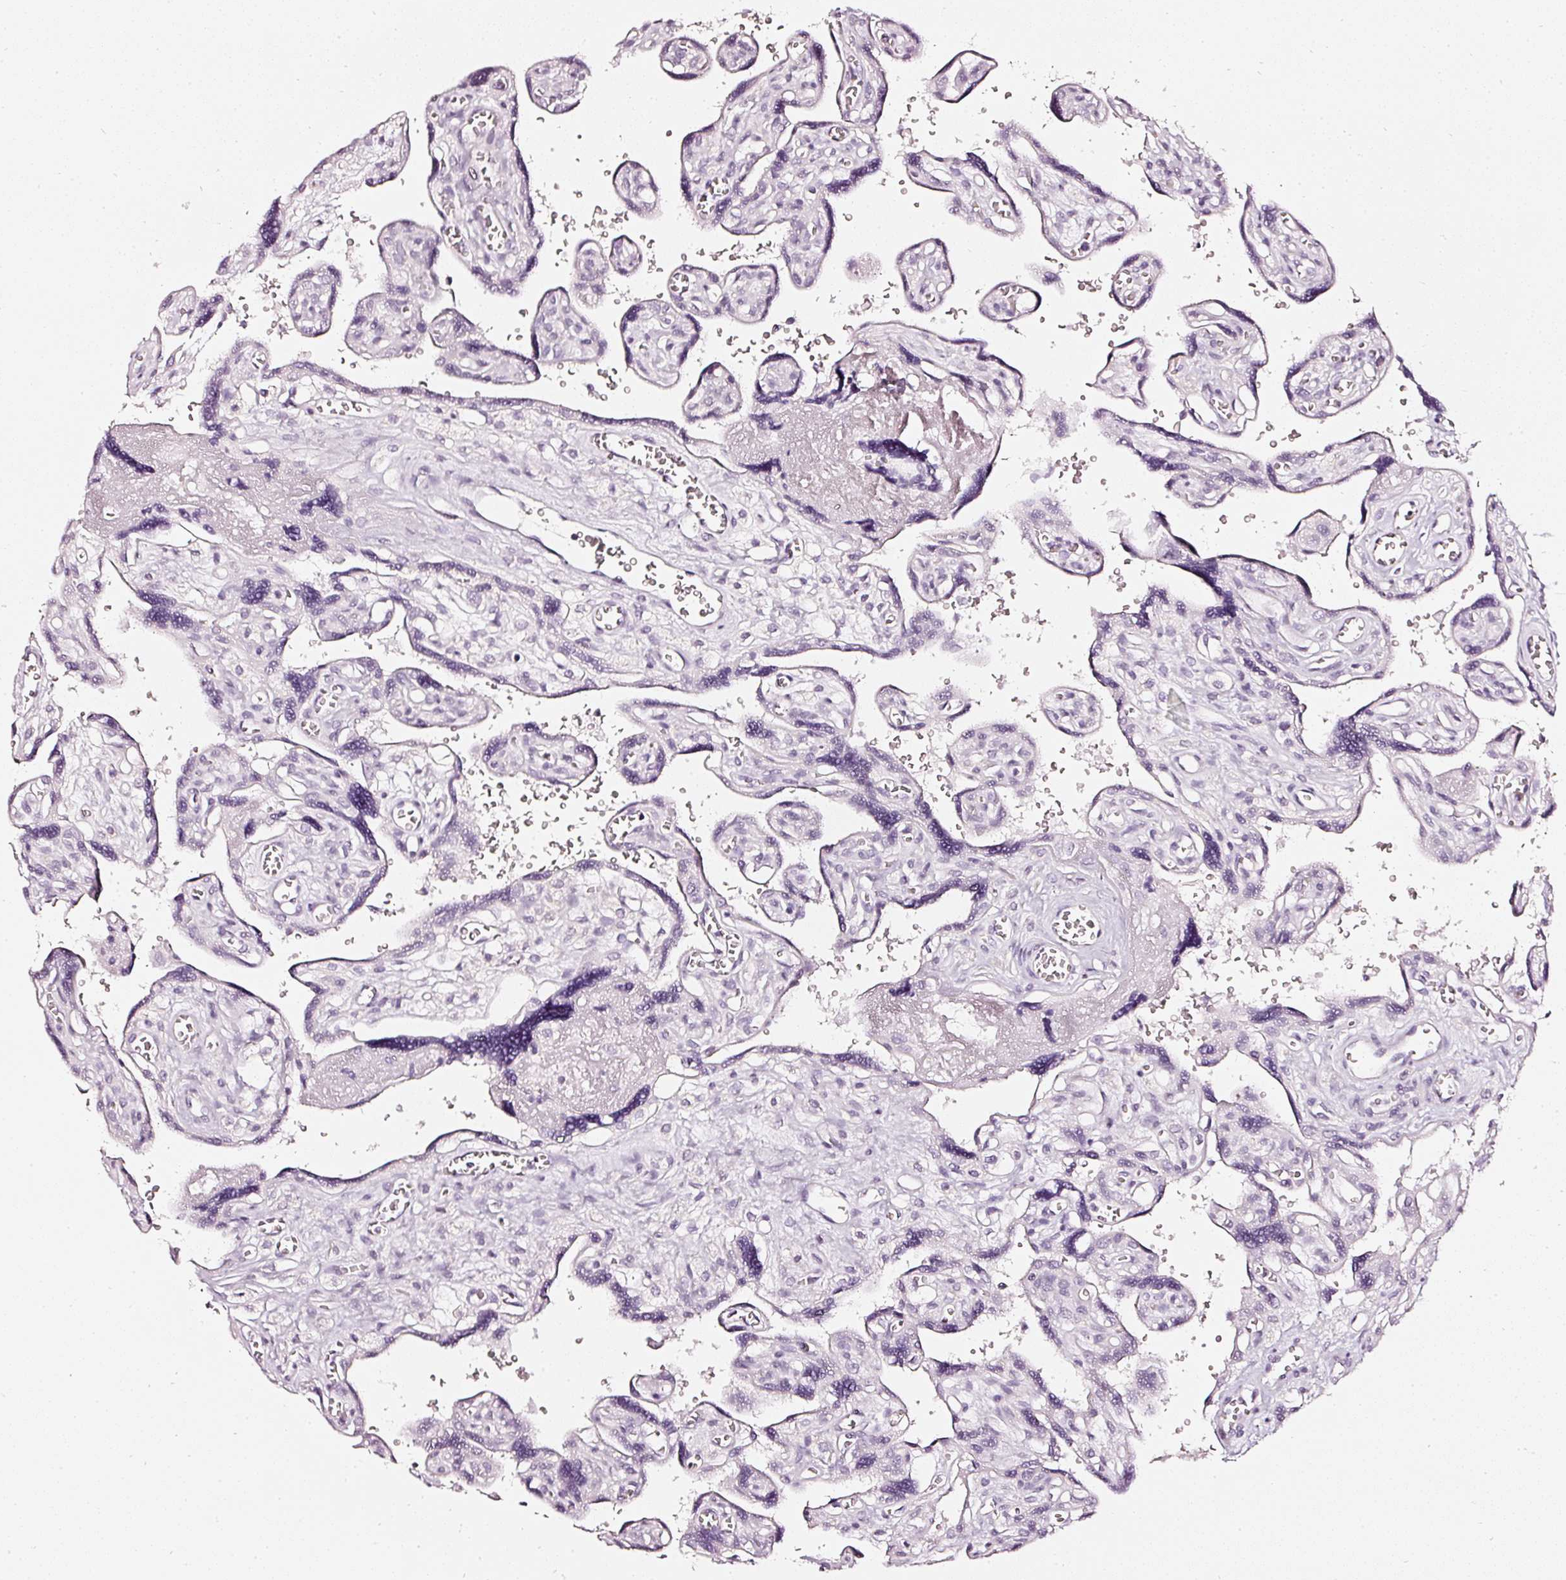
{"staining": {"intensity": "negative", "quantity": "none", "location": "none"}, "tissue": "placenta", "cell_type": "Trophoblastic cells", "image_type": "normal", "snomed": [{"axis": "morphology", "description": "Normal tissue, NOS"}, {"axis": "topography", "description": "Placenta"}], "caption": "This is an immunohistochemistry (IHC) micrograph of normal placenta. There is no staining in trophoblastic cells.", "gene": "CNP", "patient": {"sex": "female", "age": 39}}